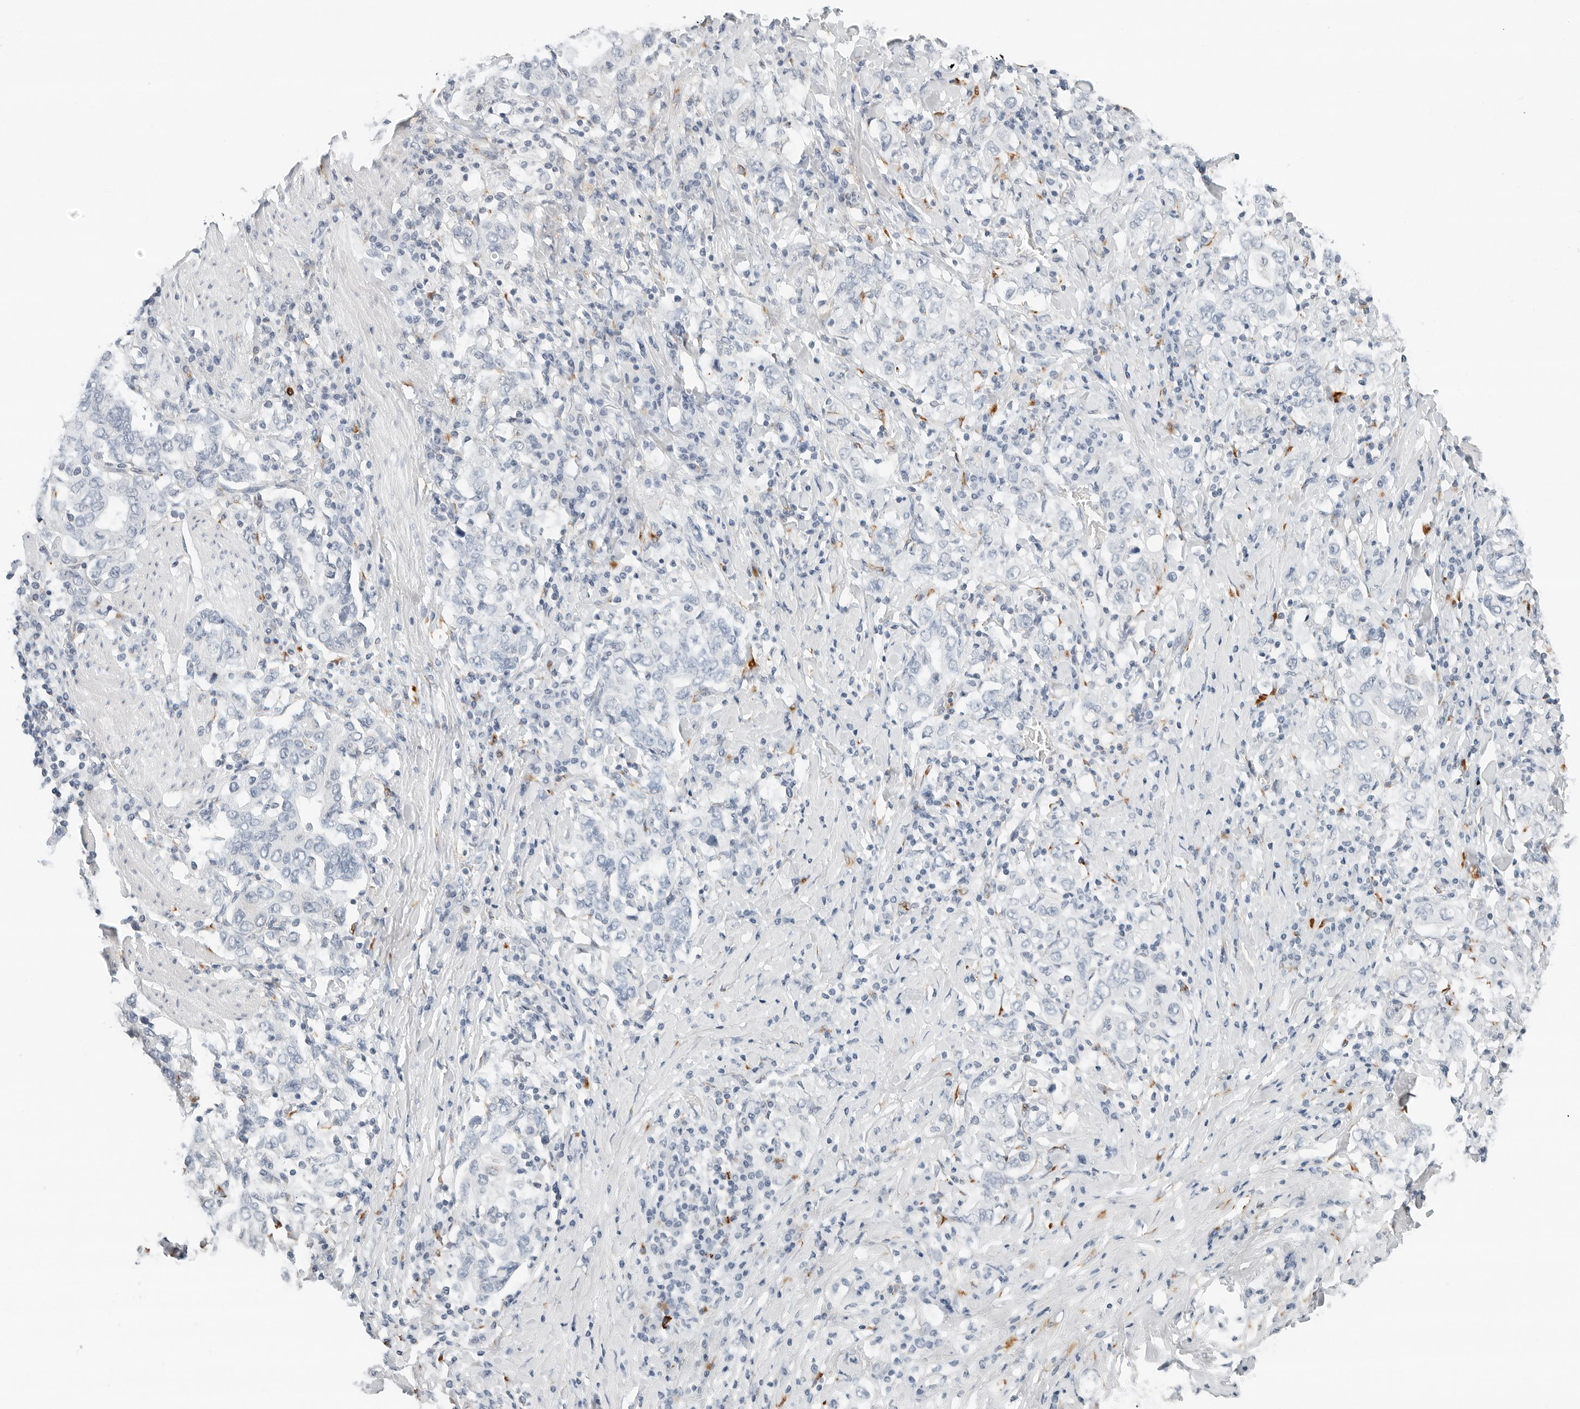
{"staining": {"intensity": "negative", "quantity": "none", "location": "none"}, "tissue": "stomach cancer", "cell_type": "Tumor cells", "image_type": "cancer", "snomed": [{"axis": "morphology", "description": "Adenocarcinoma, NOS"}, {"axis": "topography", "description": "Stomach, upper"}], "caption": "Tumor cells are negative for brown protein staining in stomach cancer. (DAB IHC visualized using brightfield microscopy, high magnification).", "gene": "P4HA2", "patient": {"sex": "male", "age": 62}}